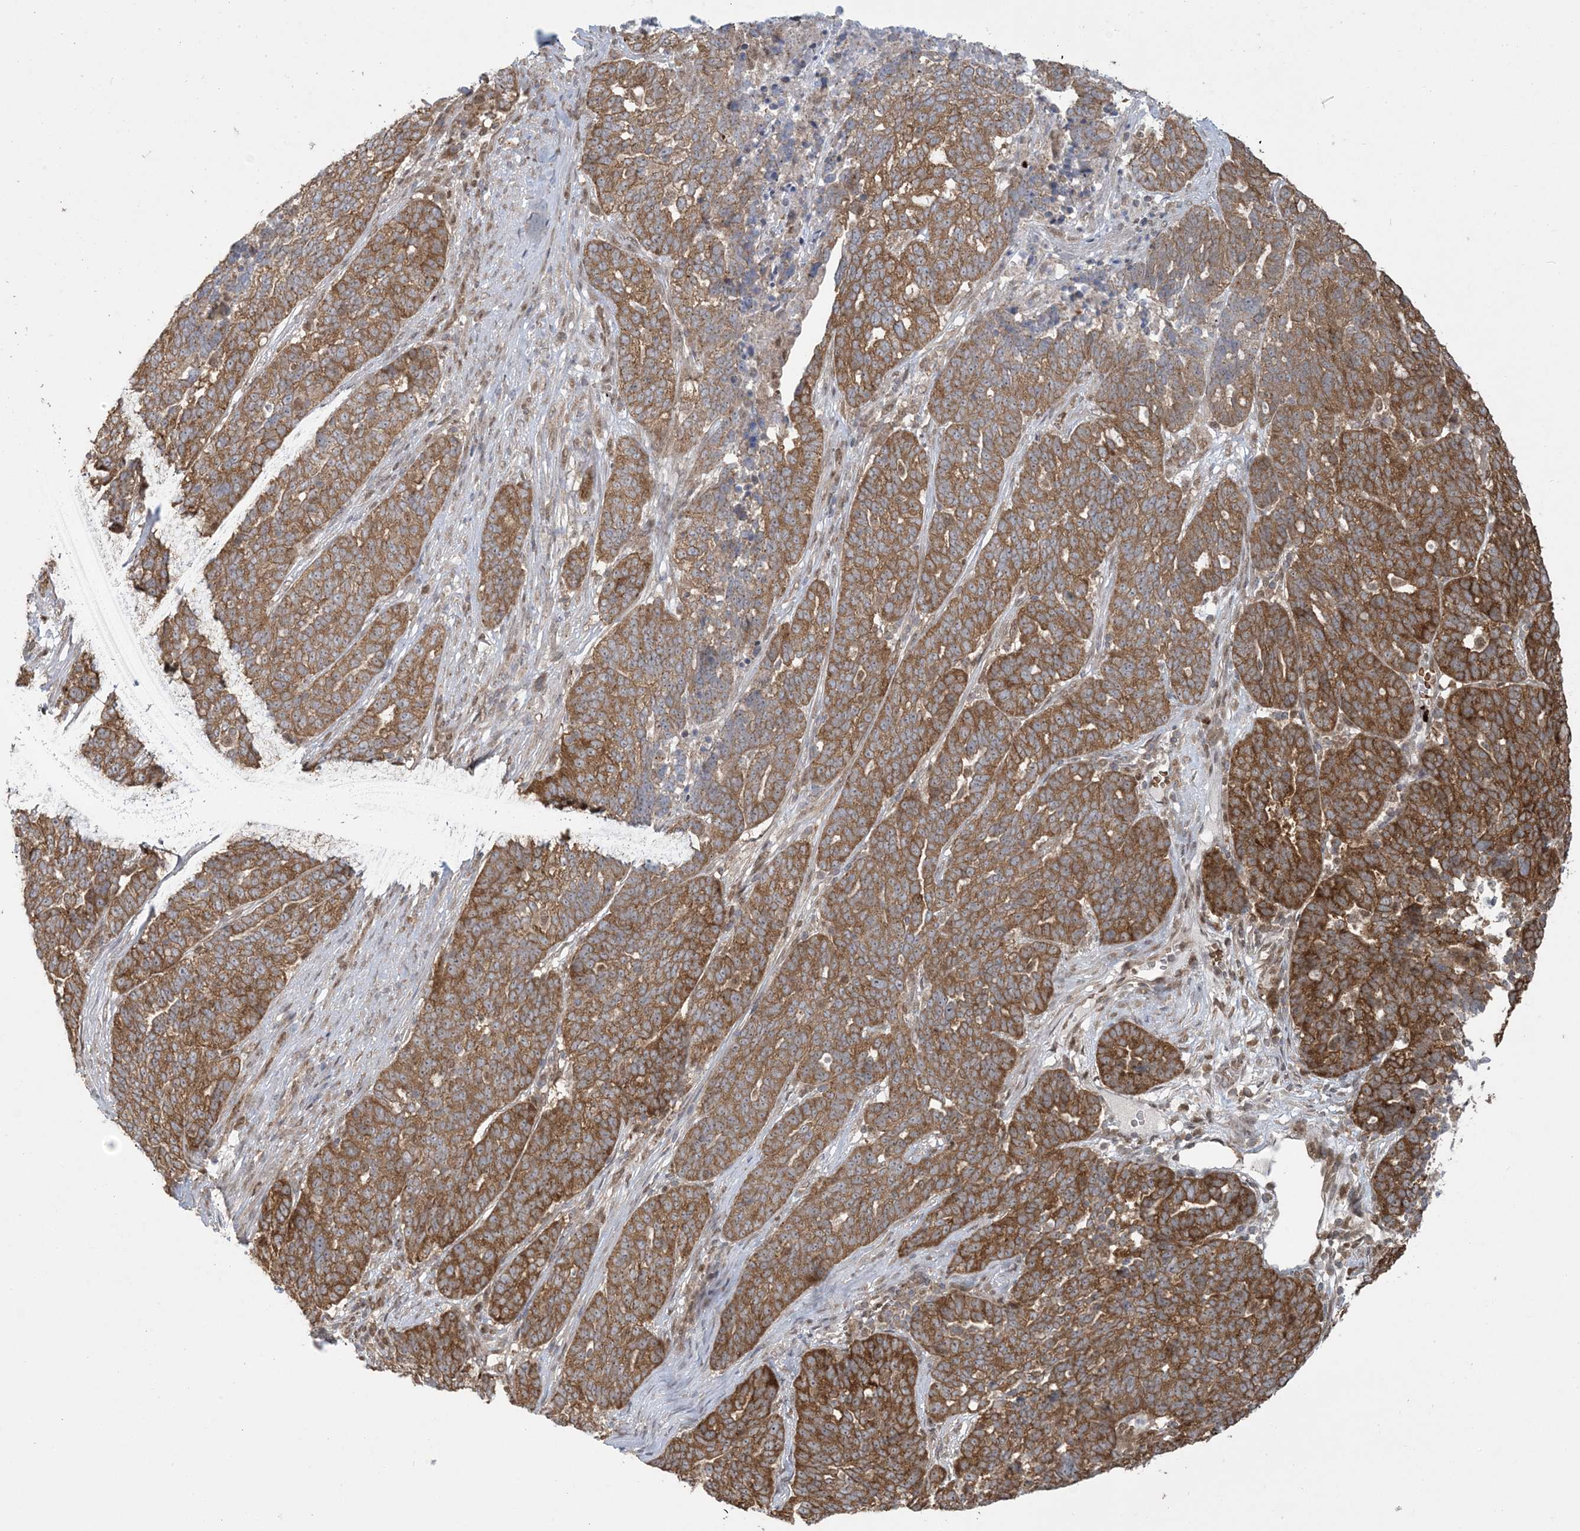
{"staining": {"intensity": "strong", "quantity": ">75%", "location": "cytoplasmic/membranous"}, "tissue": "ovarian cancer", "cell_type": "Tumor cells", "image_type": "cancer", "snomed": [{"axis": "morphology", "description": "Cystadenocarcinoma, serous, NOS"}, {"axis": "topography", "description": "Ovary"}], "caption": "A histopathology image showing strong cytoplasmic/membranous expression in about >75% of tumor cells in ovarian cancer, as visualized by brown immunohistochemical staining.", "gene": "ABCF3", "patient": {"sex": "female", "age": 59}}